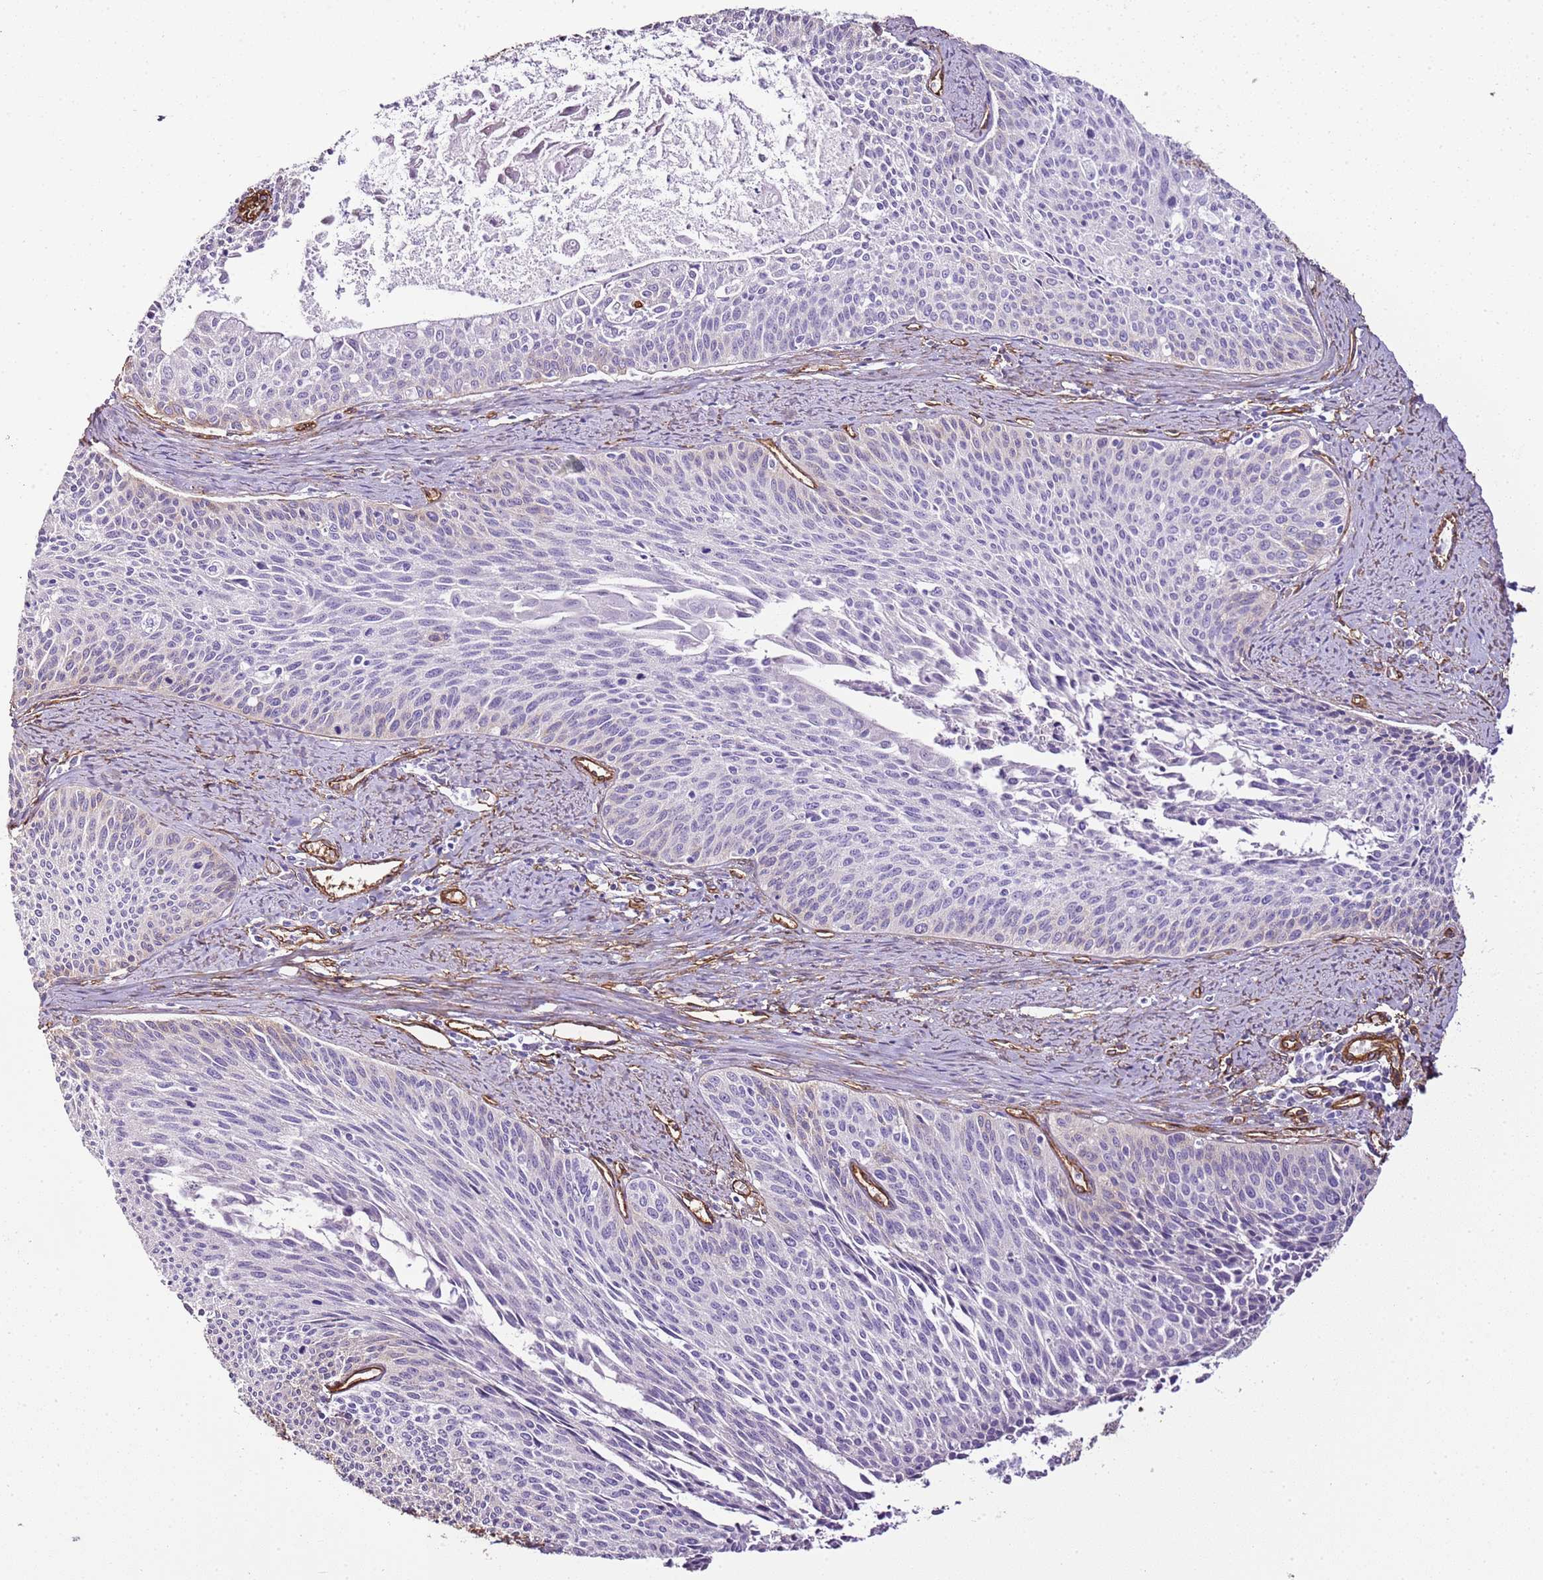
{"staining": {"intensity": "negative", "quantity": "none", "location": "none"}, "tissue": "cervical cancer", "cell_type": "Tumor cells", "image_type": "cancer", "snomed": [{"axis": "morphology", "description": "Squamous cell carcinoma, NOS"}, {"axis": "topography", "description": "Cervix"}], "caption": "Immunohistochemical staining of squamous cell carcinoma (cervical) reveals no significant positivity in tumor cells.", "gene": "CTDSPL", "patient": {"sex": "female", "age": 55}}